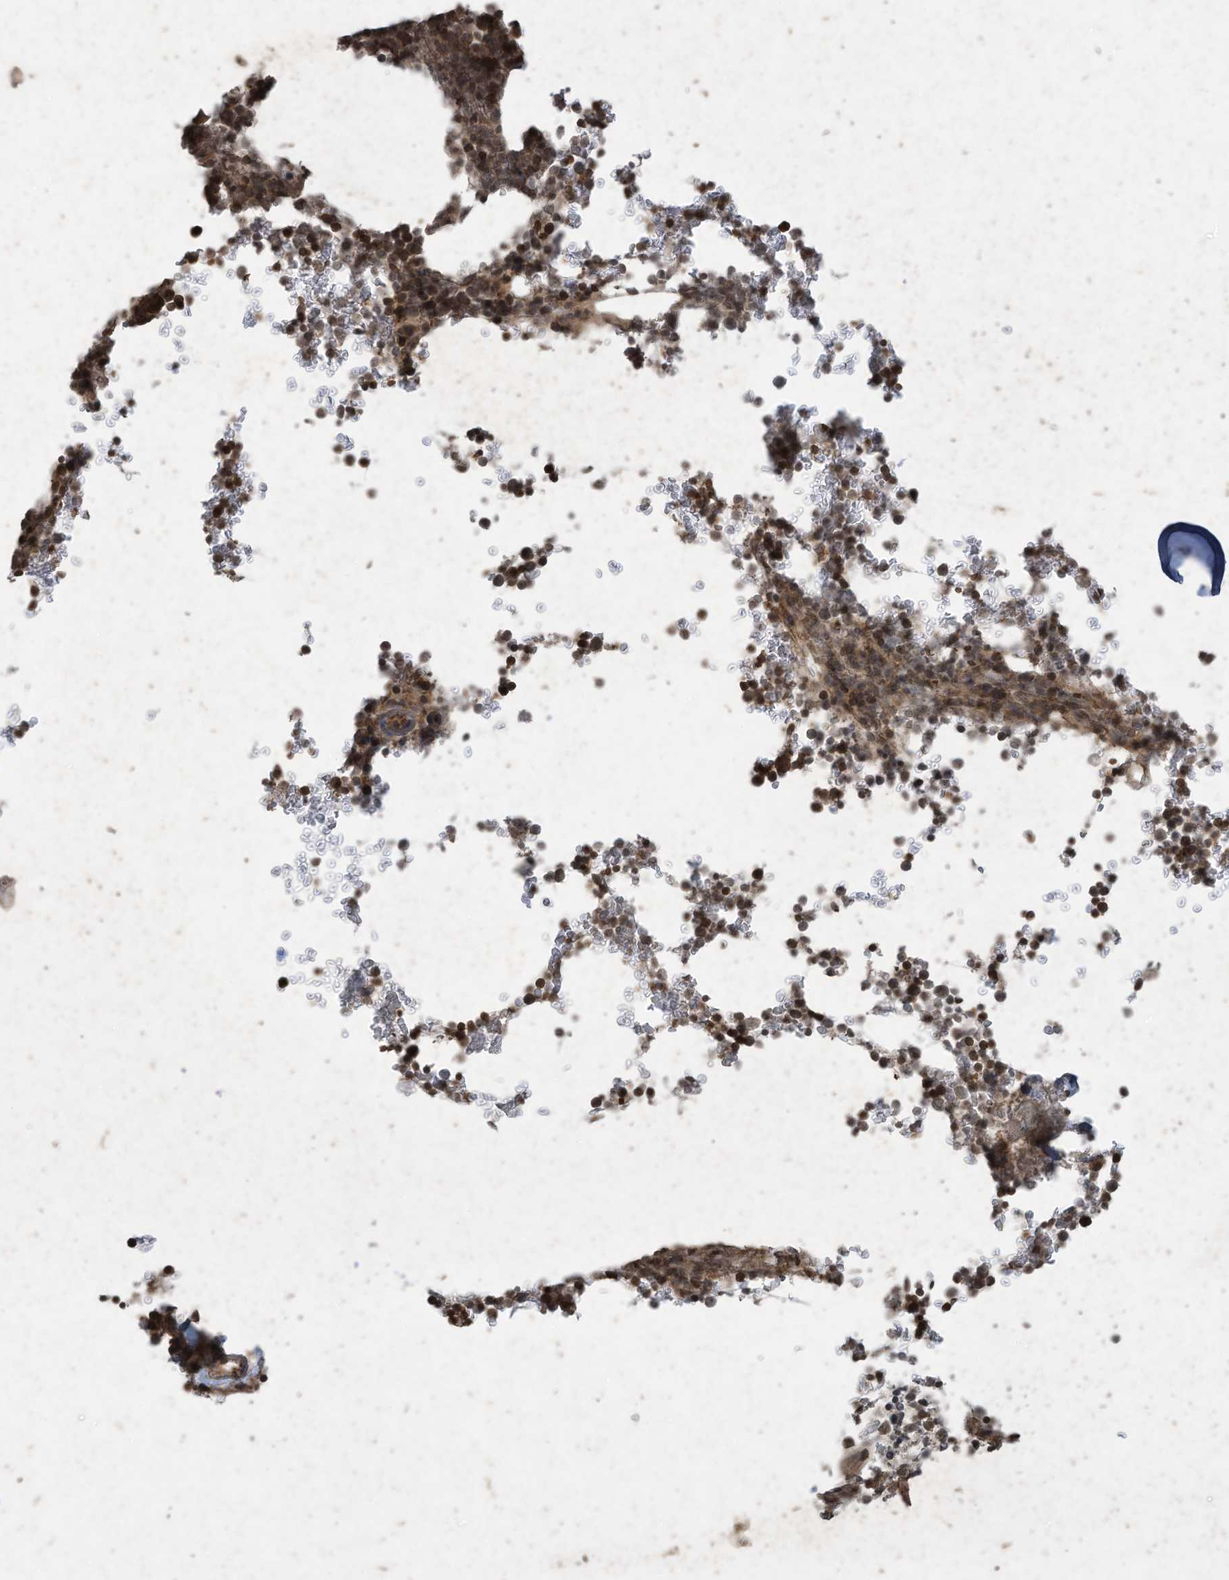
{"staining": {"intensity": "moderate", "quantity": "25%-75%", "location": "cytoplasmic/membranous"}, "tissue": "bone marrow", "cell_type": "Hematopoietic cells", "image_type": "normal", "snomed": [{"axis": "morphology", "description": "Normal tissue, NOS"}, {"axis": "topography", "description": "Bone marrow"}], "caption": "A histopathology image of human bone marrow stained for a protein shows moderate cytoplasmic/membranous brown staining in hematopoietic cells.", "gene": "MATN2", "patient": {"sex": "male", "age": 58}}